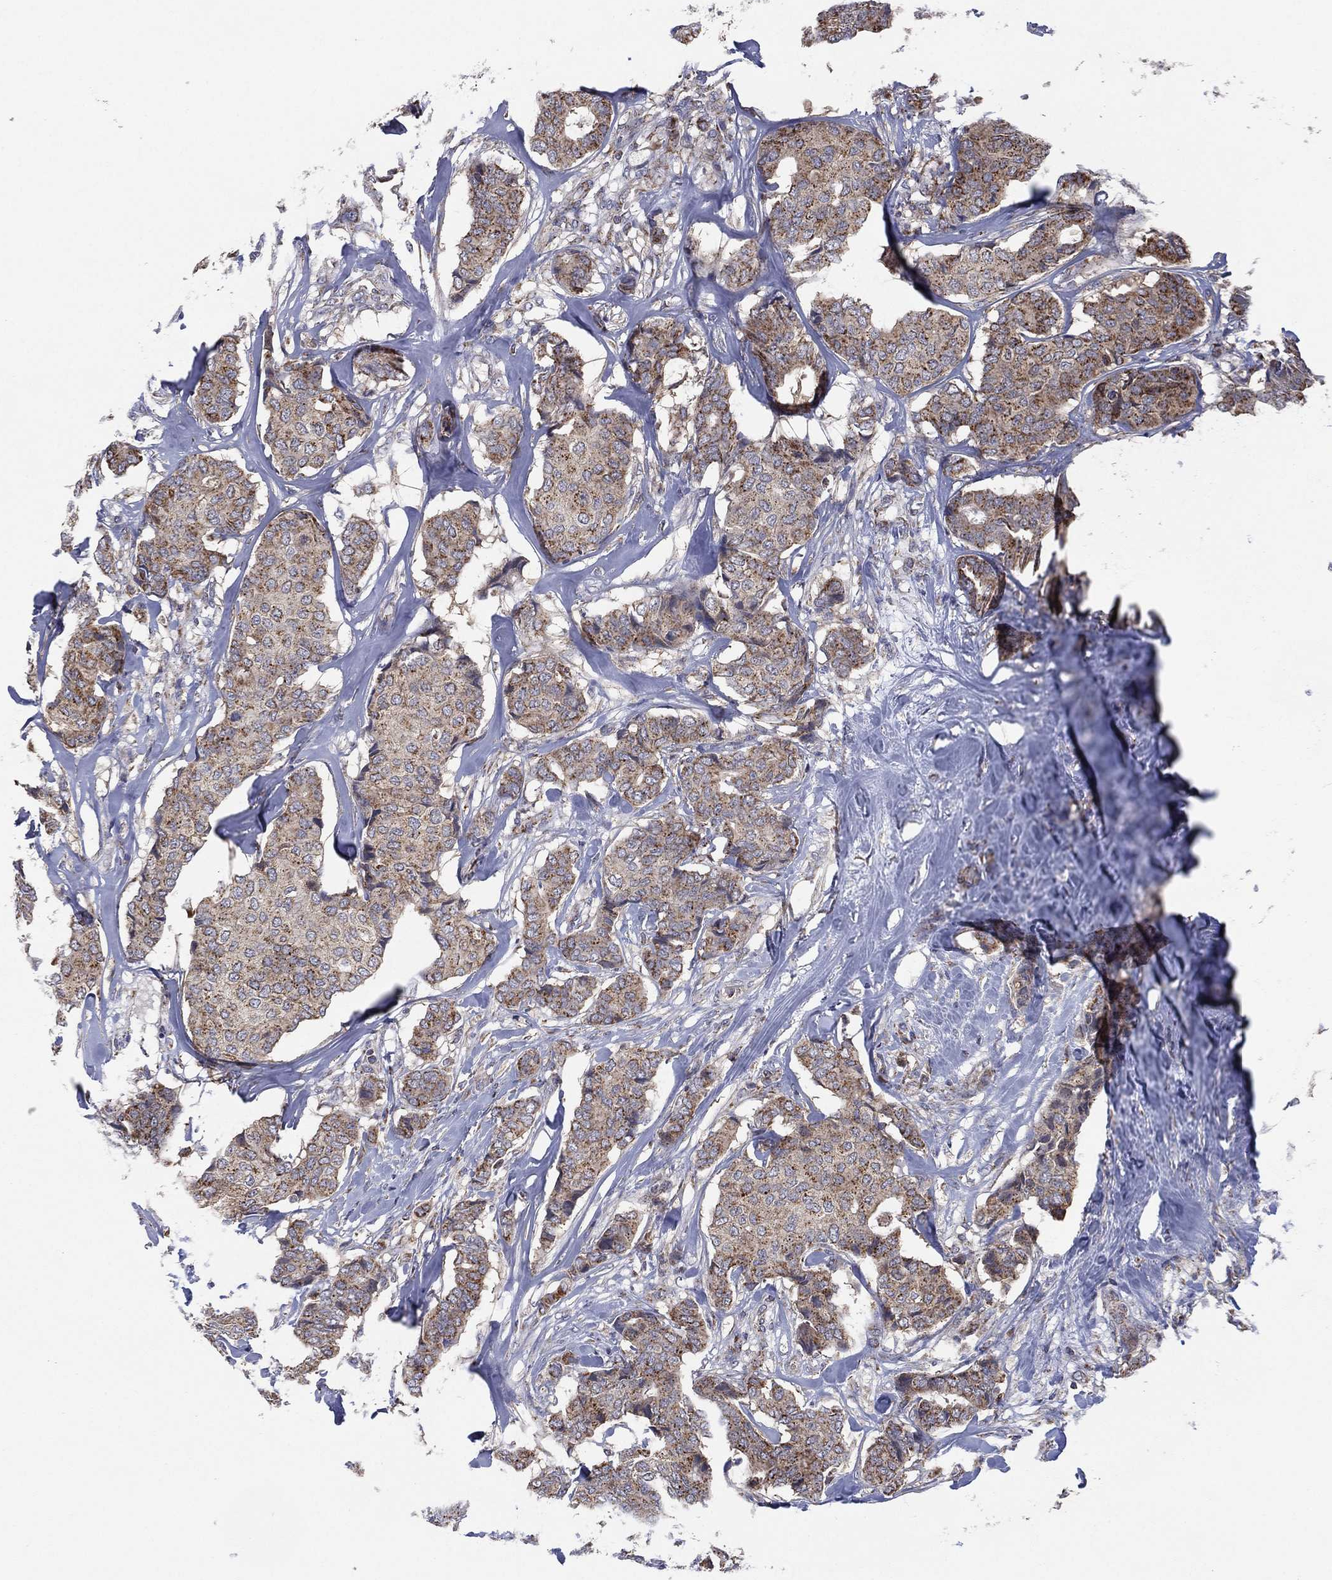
{"staining": {"intensity": "moderate", "quantity": ">75%", "location": "cytoplasmic/membranous"}, "tissue": "breast cancer", "cell_type": "Tumor cells", "image_type": "cancer", "snomed": [{"axis": "morphology", "description": "Duct carcinoma"}, {"axis": "topography", "description": "Breast"}], "caption": "Immunohistochemistry of human breast cancer (infiltrating ductal carcinoma) exhibits medium levels of moderate cytoplasmic/membranous positivity in approximately >75% of tumor cells. The protein of interest is stained brown, and the nuclei are stained in blue (DAB IHC with brightfield microscopy, high magnification).", "gene": "PPP2R5A", "patient": {"sex": "female", "age": 75}}